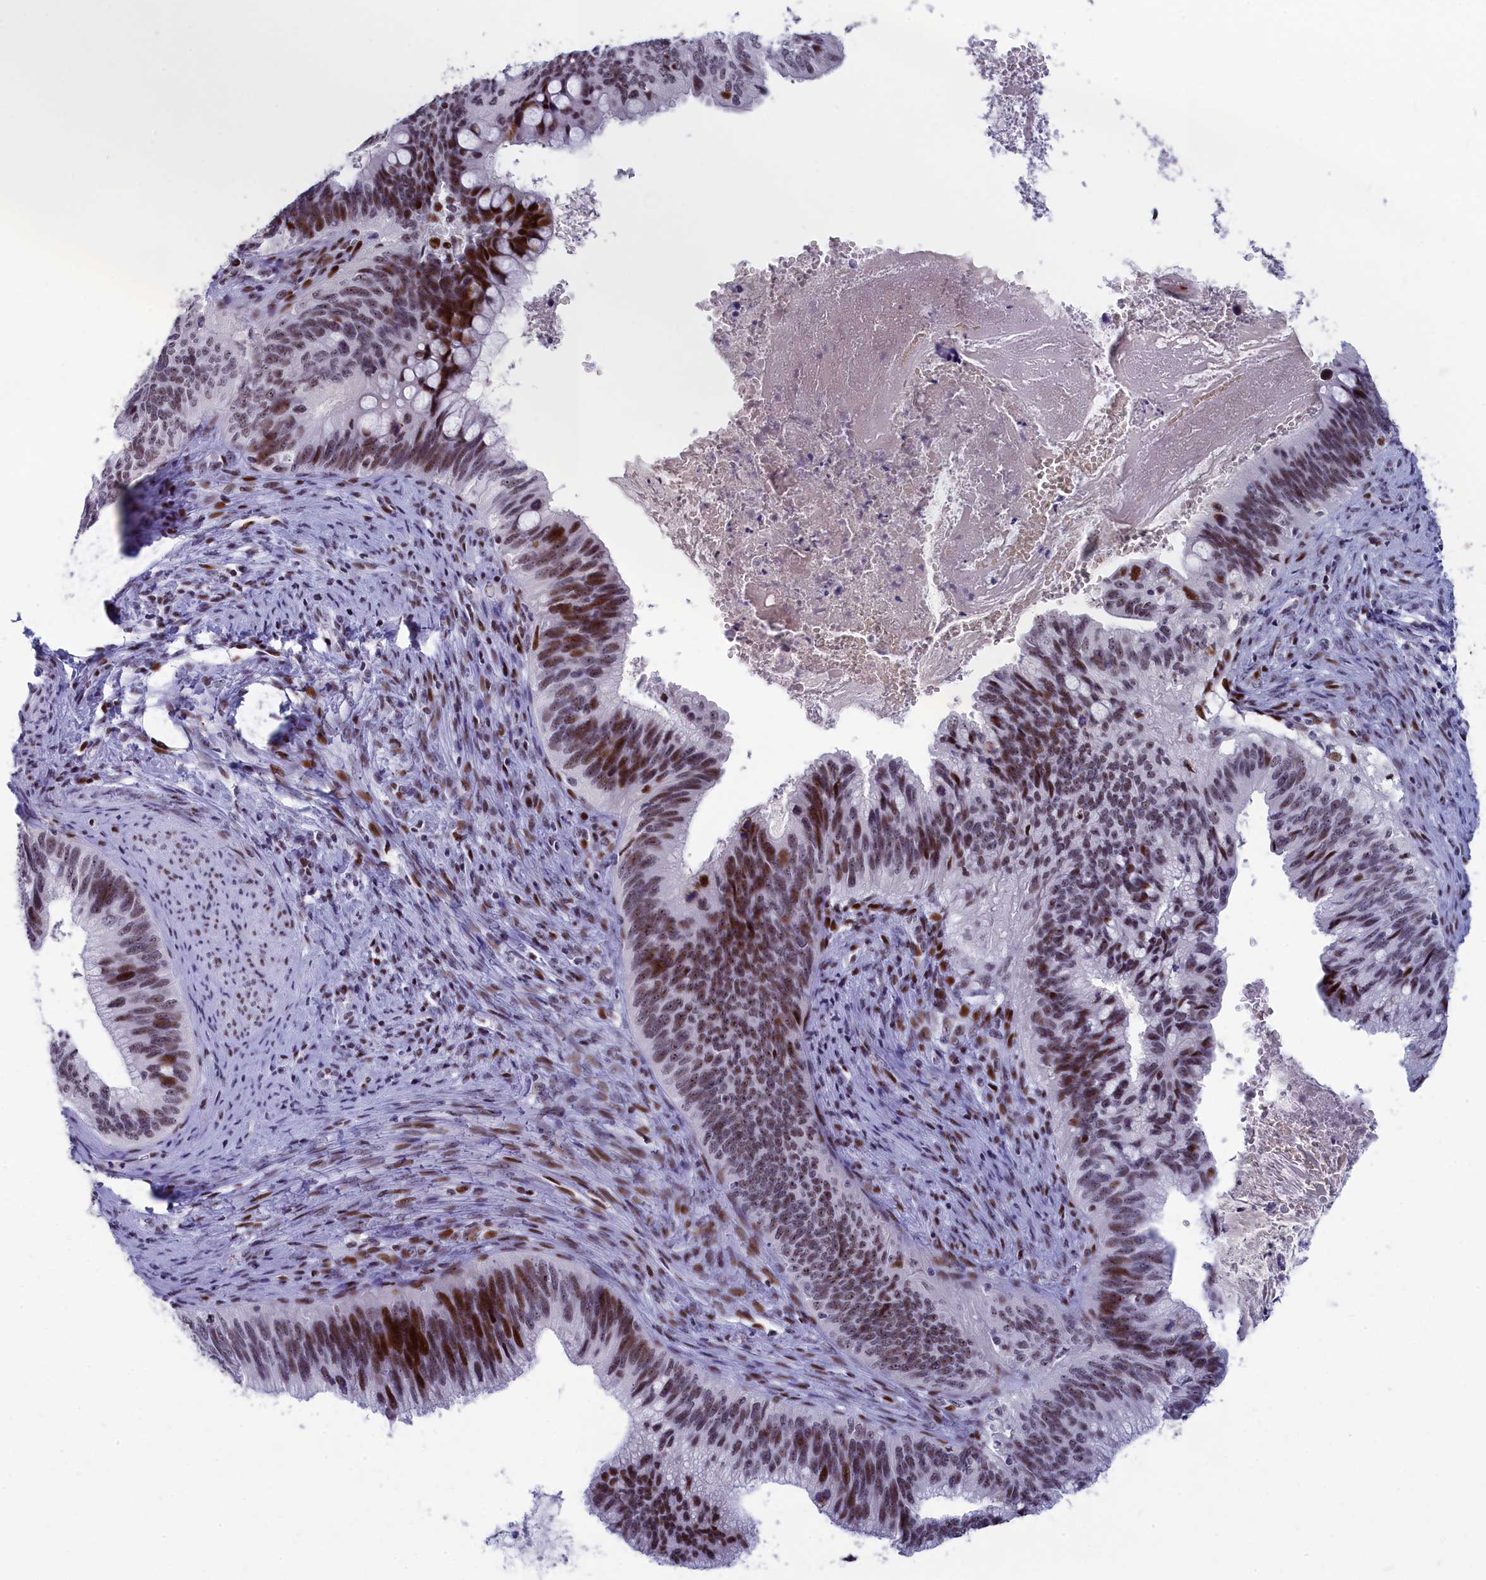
{"staining": {"intensity": "moderate", "quantity": ">75%", "location": "nuclear"}, "tissue": "cervical cancer", "cell_type": "Tumor cells", "image_type": "cancer", "snomed": [{"axis": "morphology", "description": "Adenocarcinoma, NOS"}, {"axis": "topography", "description": "Cervix"}], "caption": "A high-resolution histopathology image shows IHC staining of cervical cancer, which demonstrates moderate nuclear expression in approximately >75% of tumor cells. Using DAB (3,3'-diaminobenzidine) (brown) and hematoxylin (blue) stains, captured at high magnification using brightfield microscopy.", "gene": "NSA2", "patient": {"sex": "female", "age": 42}}